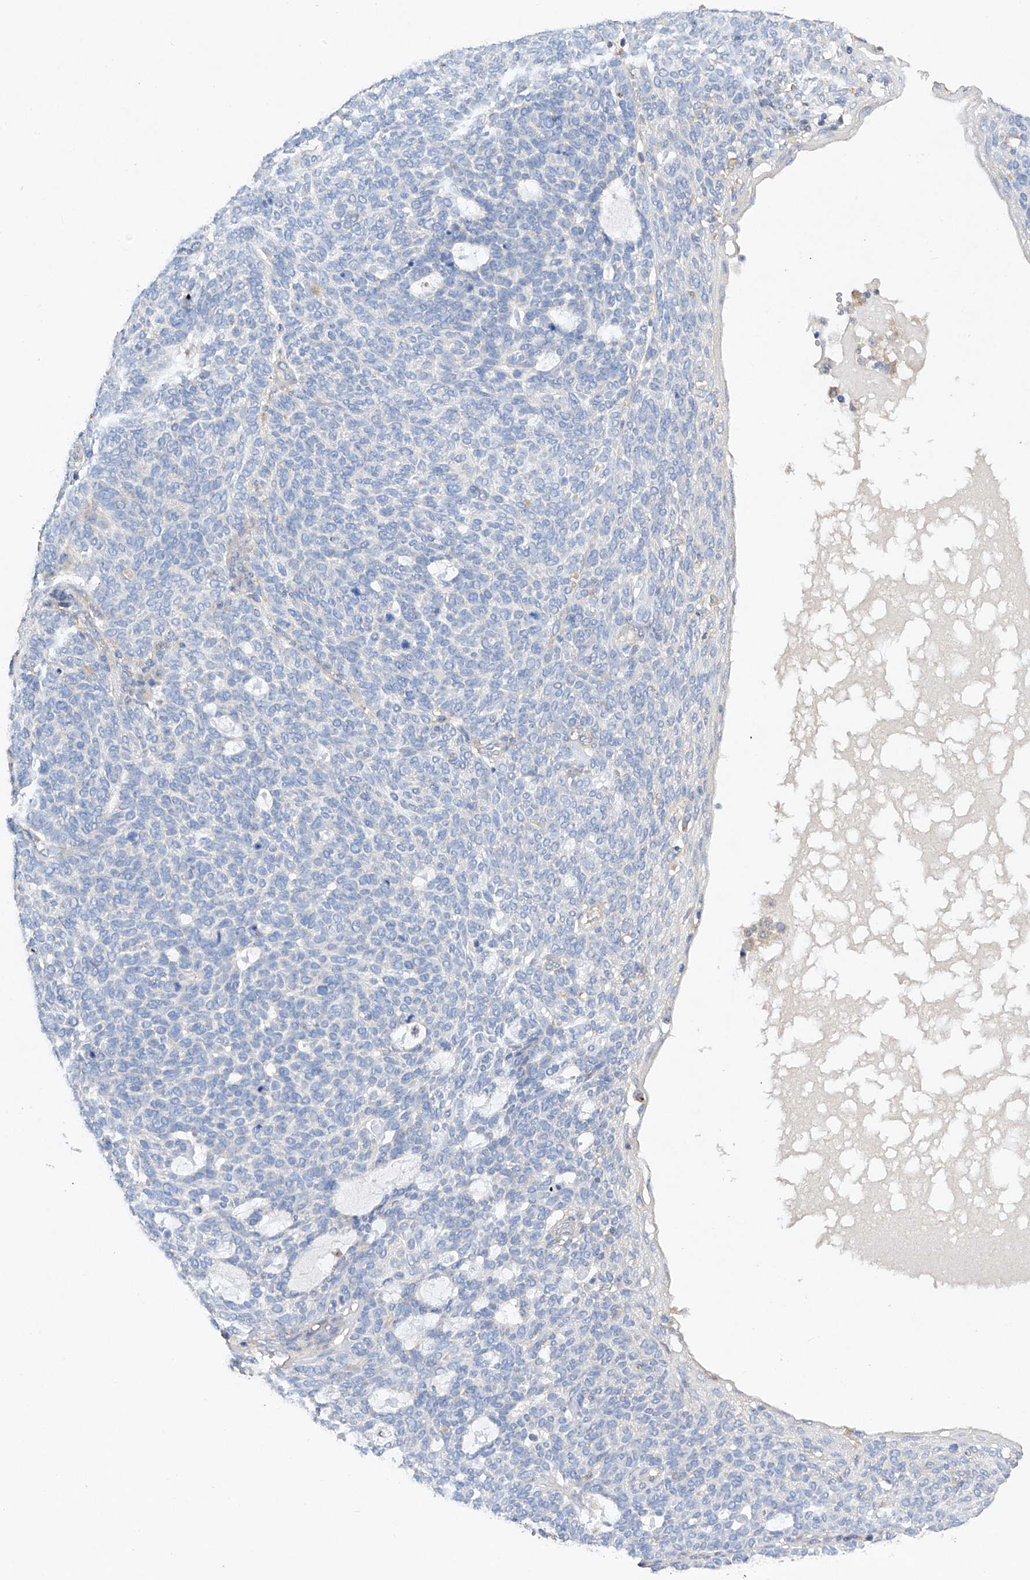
{"staining": {"intensity": "negative", "quantity": "none", "location": "none"}, "tissue": "skin cancer", "cell_type": "Tumor cells", "image_type": "cancer", "snomed": [{"axis": "morphology", "description": "Squamous cell carcinoma, NOS"}, {"axis": "topography", "description": "Skin"}], "caption": "The histopathology image demonstrates no staining of tumor cells in skin cancer.", "gene": "AMD1", "patient": {"sex": "female", "age": 90}}